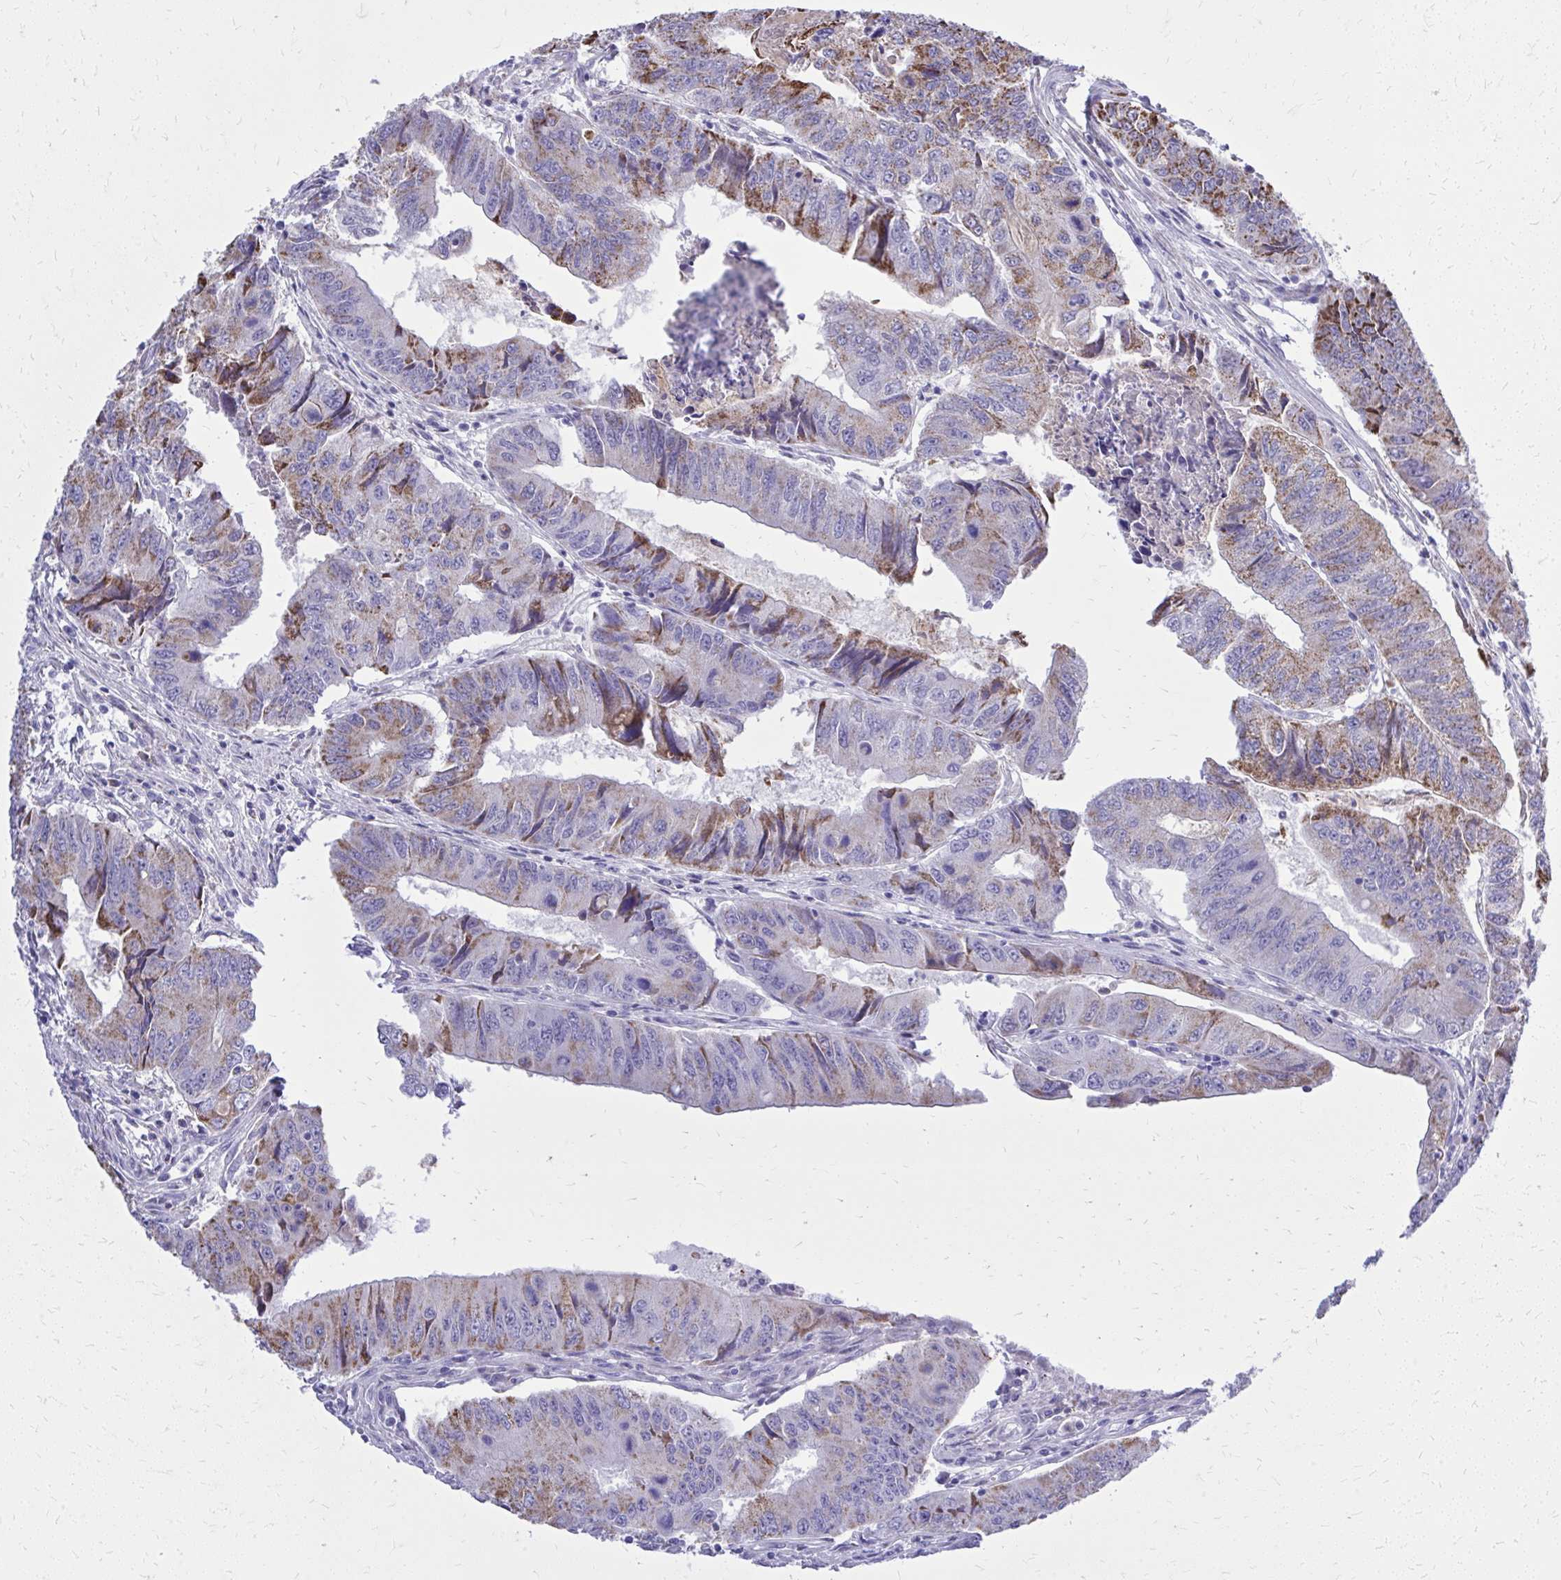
{"staining": {"intensity": "moderate", "quantity": "25%-75%", "location": "cytoplasmic/membranous"}, "tissue": "colorectal cancer", "cell_type": "Tumor cells", "image_type": "cancer", "snomed": [{"axis": "morphology", "description": "Adenocarcinoma, NOS"}, {"axis": "topography", "description": "Colon"}], "caption": "Colorectal cancer stained with a protein marker reveals moderate staining in tumor cells.", "gene": "ZNF362", "patient": {"sex": "male", "age": 53}}